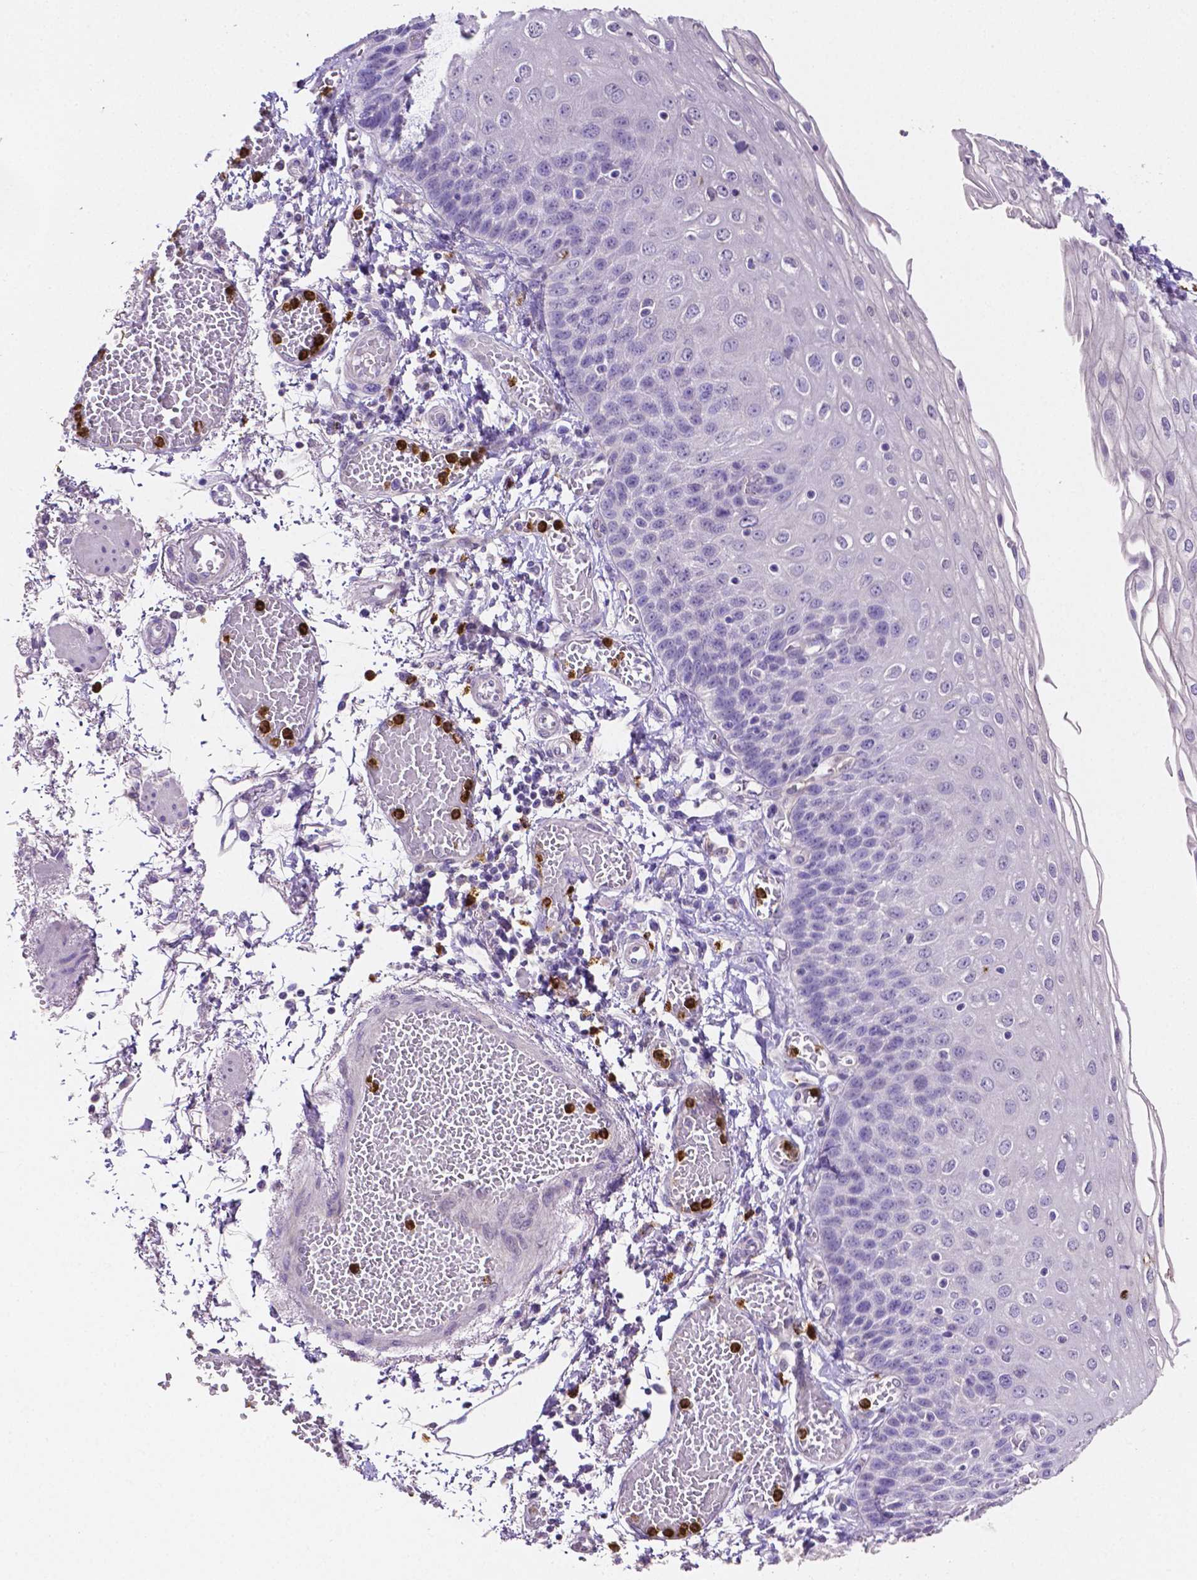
{"staining": {"intensity": "negative", "quantity": "none", "location": "none"}, "tissue": "esophagus", "cell_type": "Squamous epithelial cells", "image_type": "normal", "snomed": [{"axis": "morphology", "description": "Normal tissue, NOS"}, {"axis": "morphology", "description": "Adenocarcinoma, NOS"}, {"axis": "topography", "description": "Esophagus"}], "caption": "Image shows no protein positivity in squamous epithelial cells of unremarkable esophagus.", "gene": "MMP9", "patient": {"sex": "male", "age": 81}}